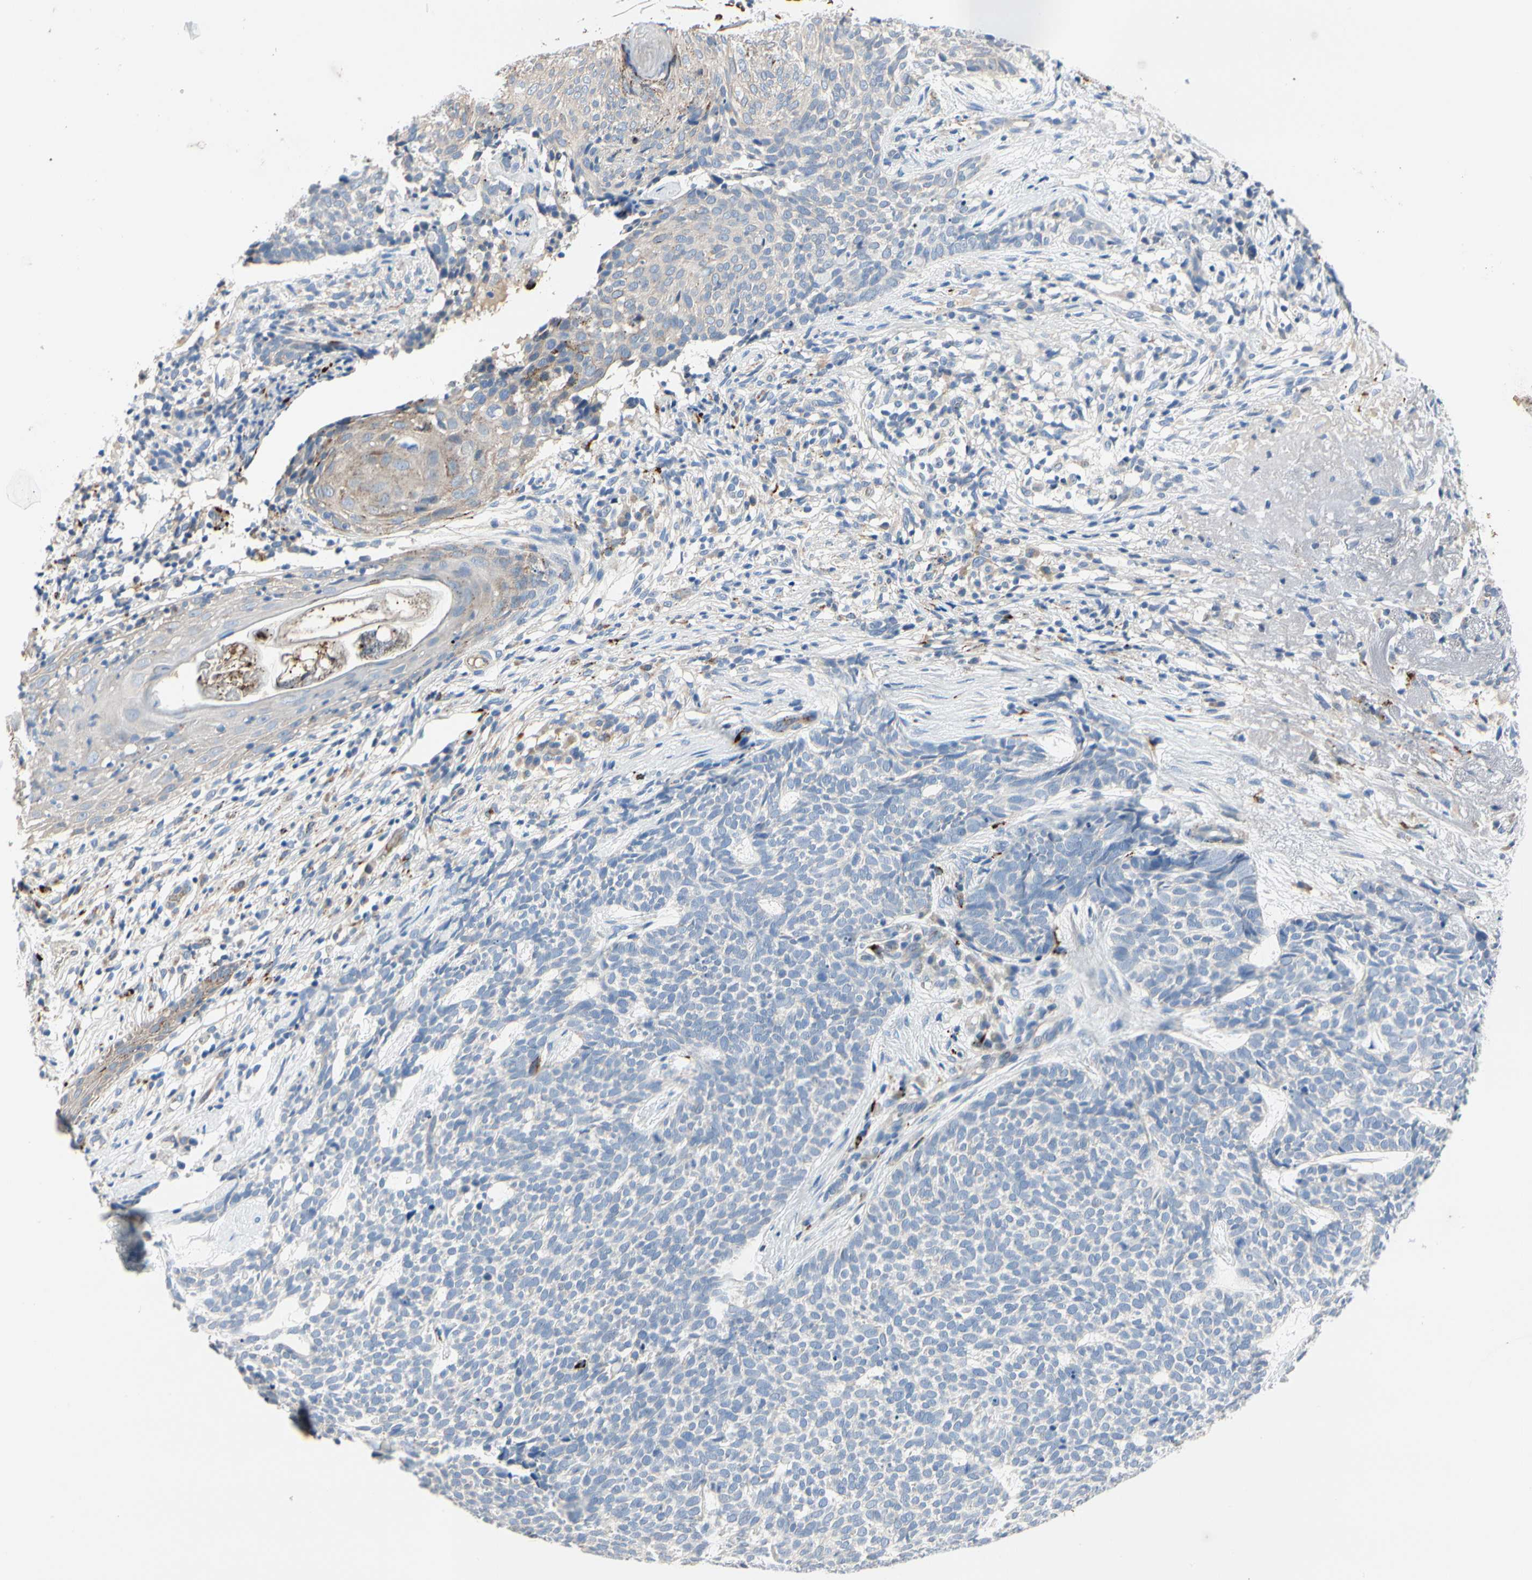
{"staining": {"intensity": "negative", "quantity": "none", "location": "none"}, "tissue": "skin cancer", "cell_type": "Tumor cells", "image_type": "cancer", "snomed": [{"axis": "morphology", "description": "Basal cell carcinoma"}, {"axis": "topography", "description": "Skin"}], "caption": "There is no significant expression in tumor cells of skin cancer (basal cell carcinoma).", "gene": "RETSAT", "patient": {"sex": "female", "age": 84}}